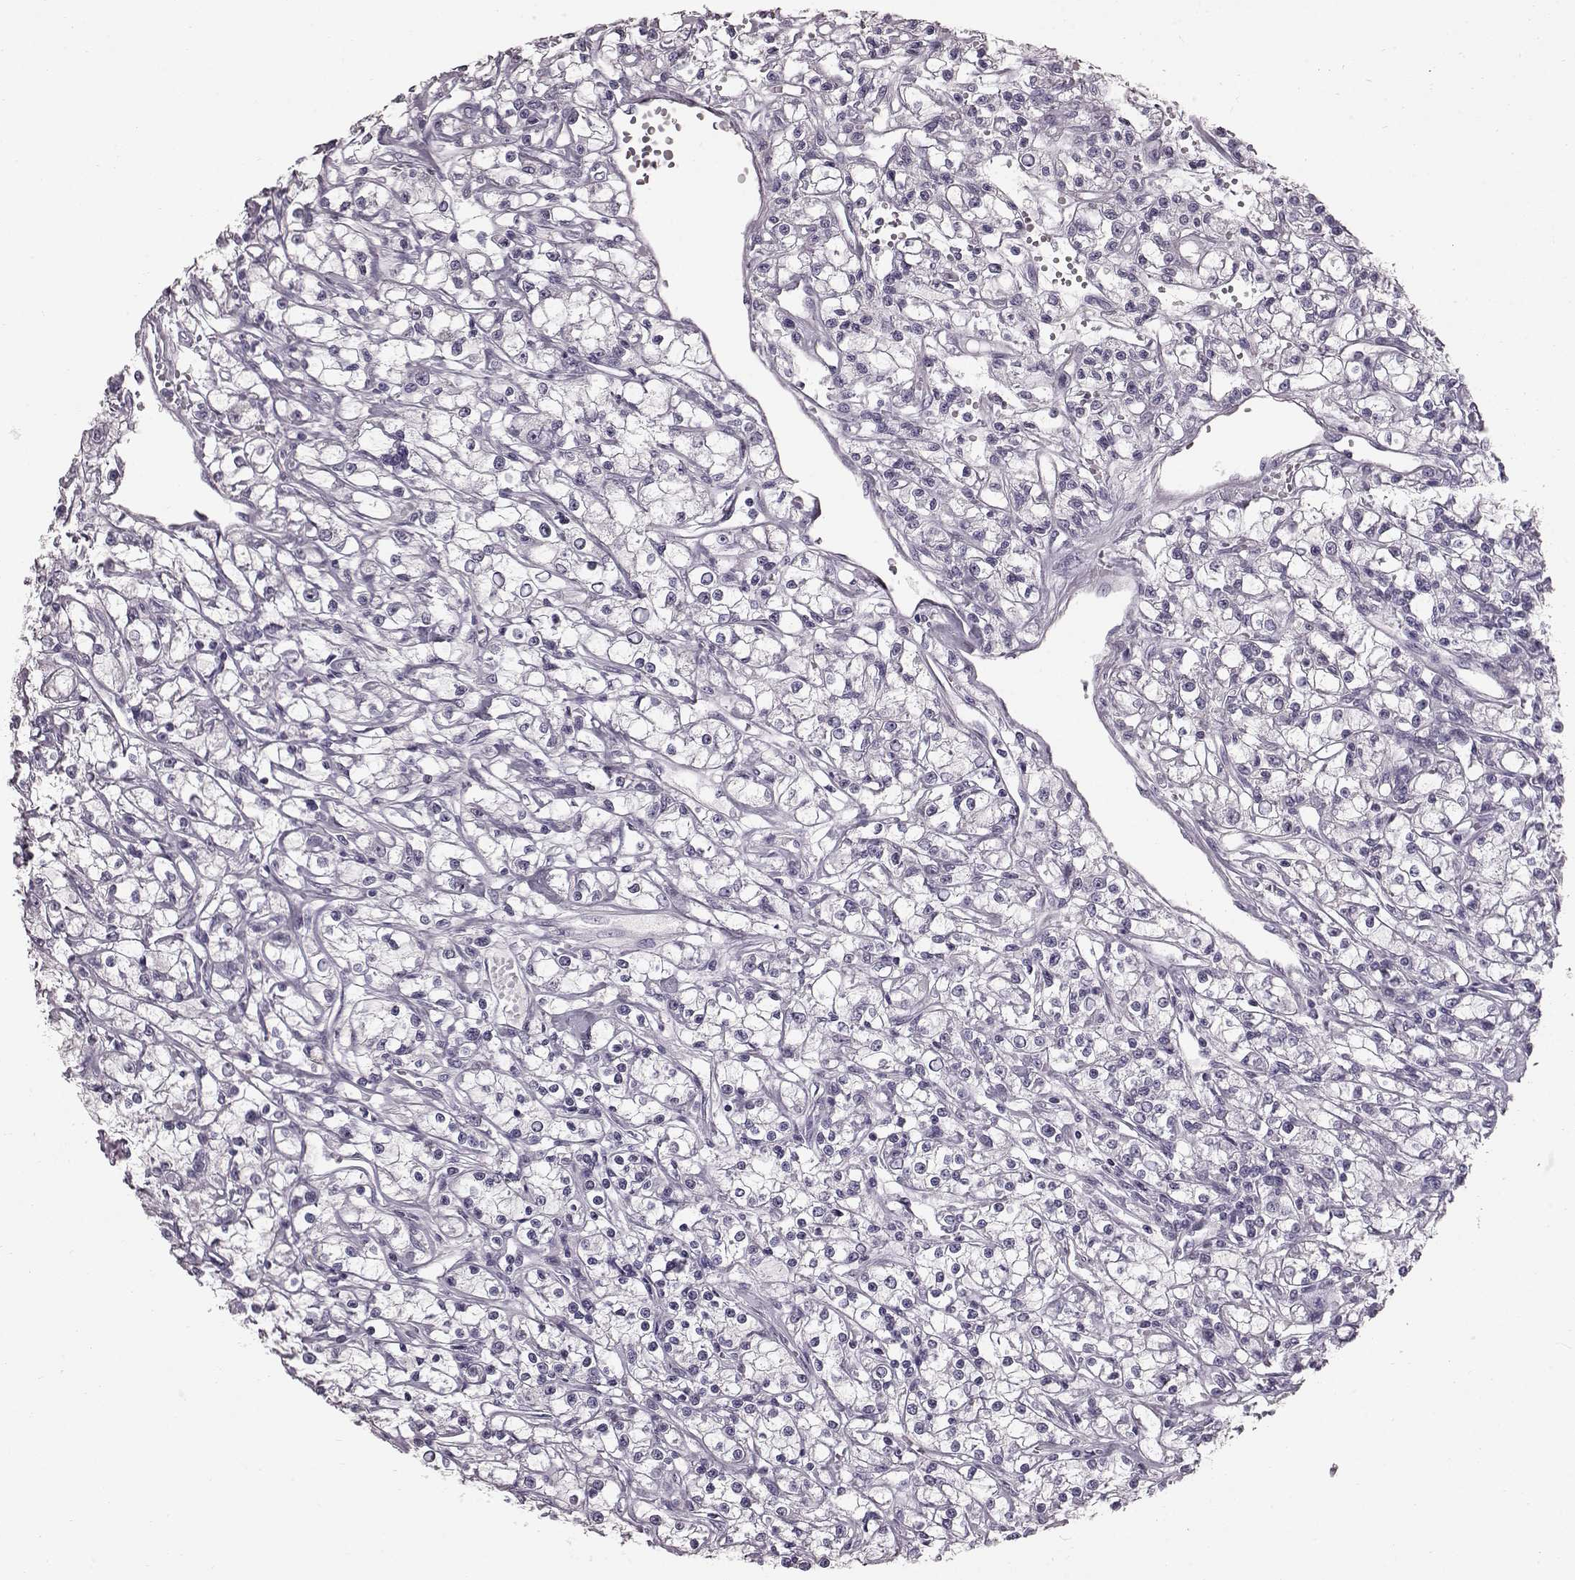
{"staining": {"intensity": "negative", "quantity": "none", "location": "none"}, "tissue": "renal cancer", "cell_type": "Tumor cells", "image_type": "cancer", "snomed": [{"axis": "morphology", "description": "Adenocarcinoma, NOS"}, {"axis": "topography", "description": "Kidney"}], "caption": "Protein analysis of adenocarcinoma (renal) exhibits no significant staining in tumor cells. (Stains: DAB immunohistochemistry (IHC) with hematoxylin counter stain, Microscopy: brightfield microscopy at high magnification).", "gene": "TCHHL1", "patient": {"sex": "female", "age": 59}}